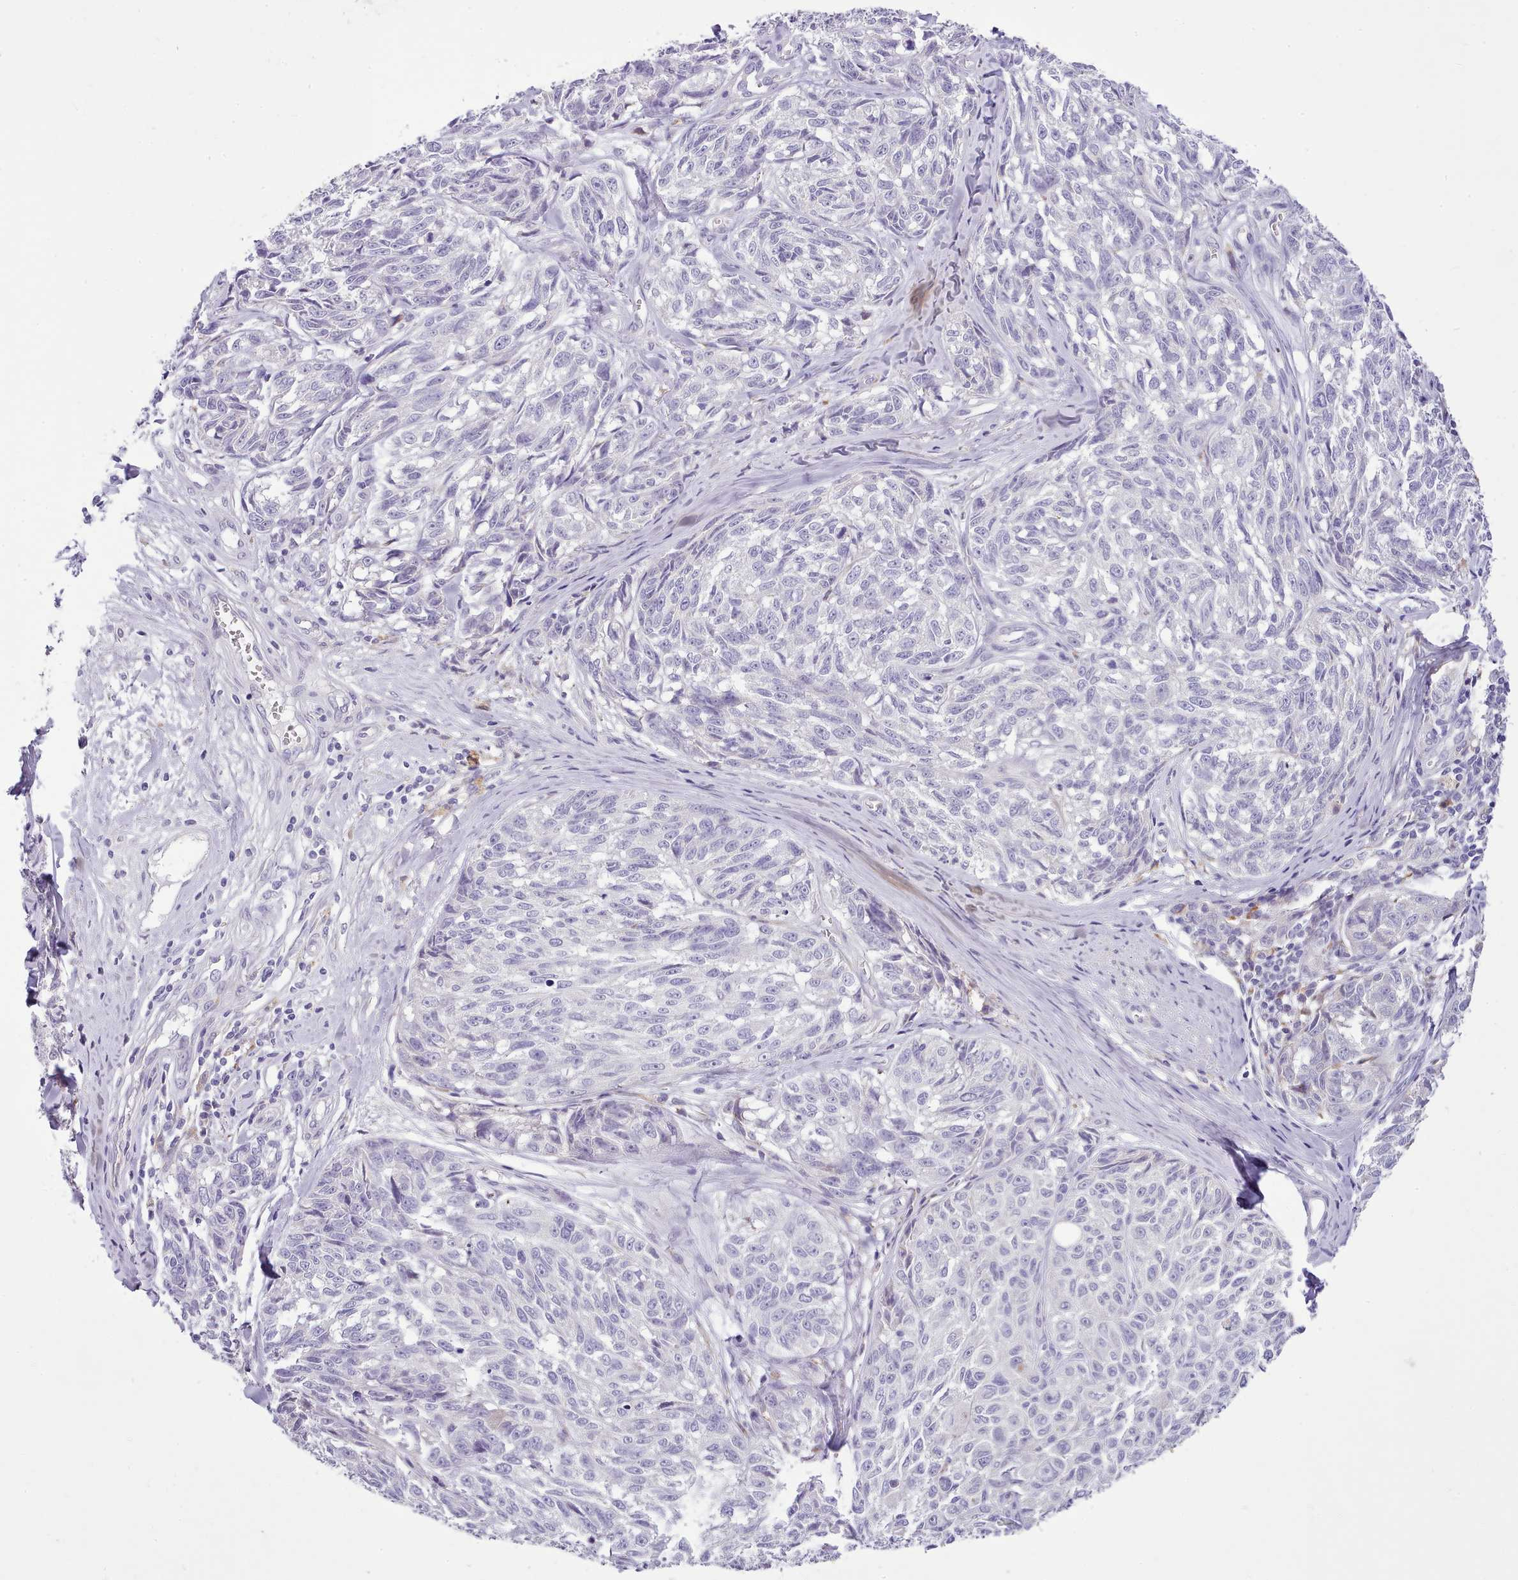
{"staining": {"intensity": "negative", "quantity": "none", "location": "none"}, "tissue": "melanoma", "cell_type": "Tumor cells", "image_type": "cancer", "snomed": [{"axis": "morphology", "description": "Normal tissue, NOS"}, {"axis": "morphology", "description": "Malignant melanoma, NOS"}, {"axis": "topography", "description": "Skin"}], "caption": "An immunohistochemistry (IHC) micrograph of malignant melanoma is shown. There is no staining in tumor cells of malignant melanoma.", "gene": "FAM83E", "patient": {"sex": "female", "age": 64}}